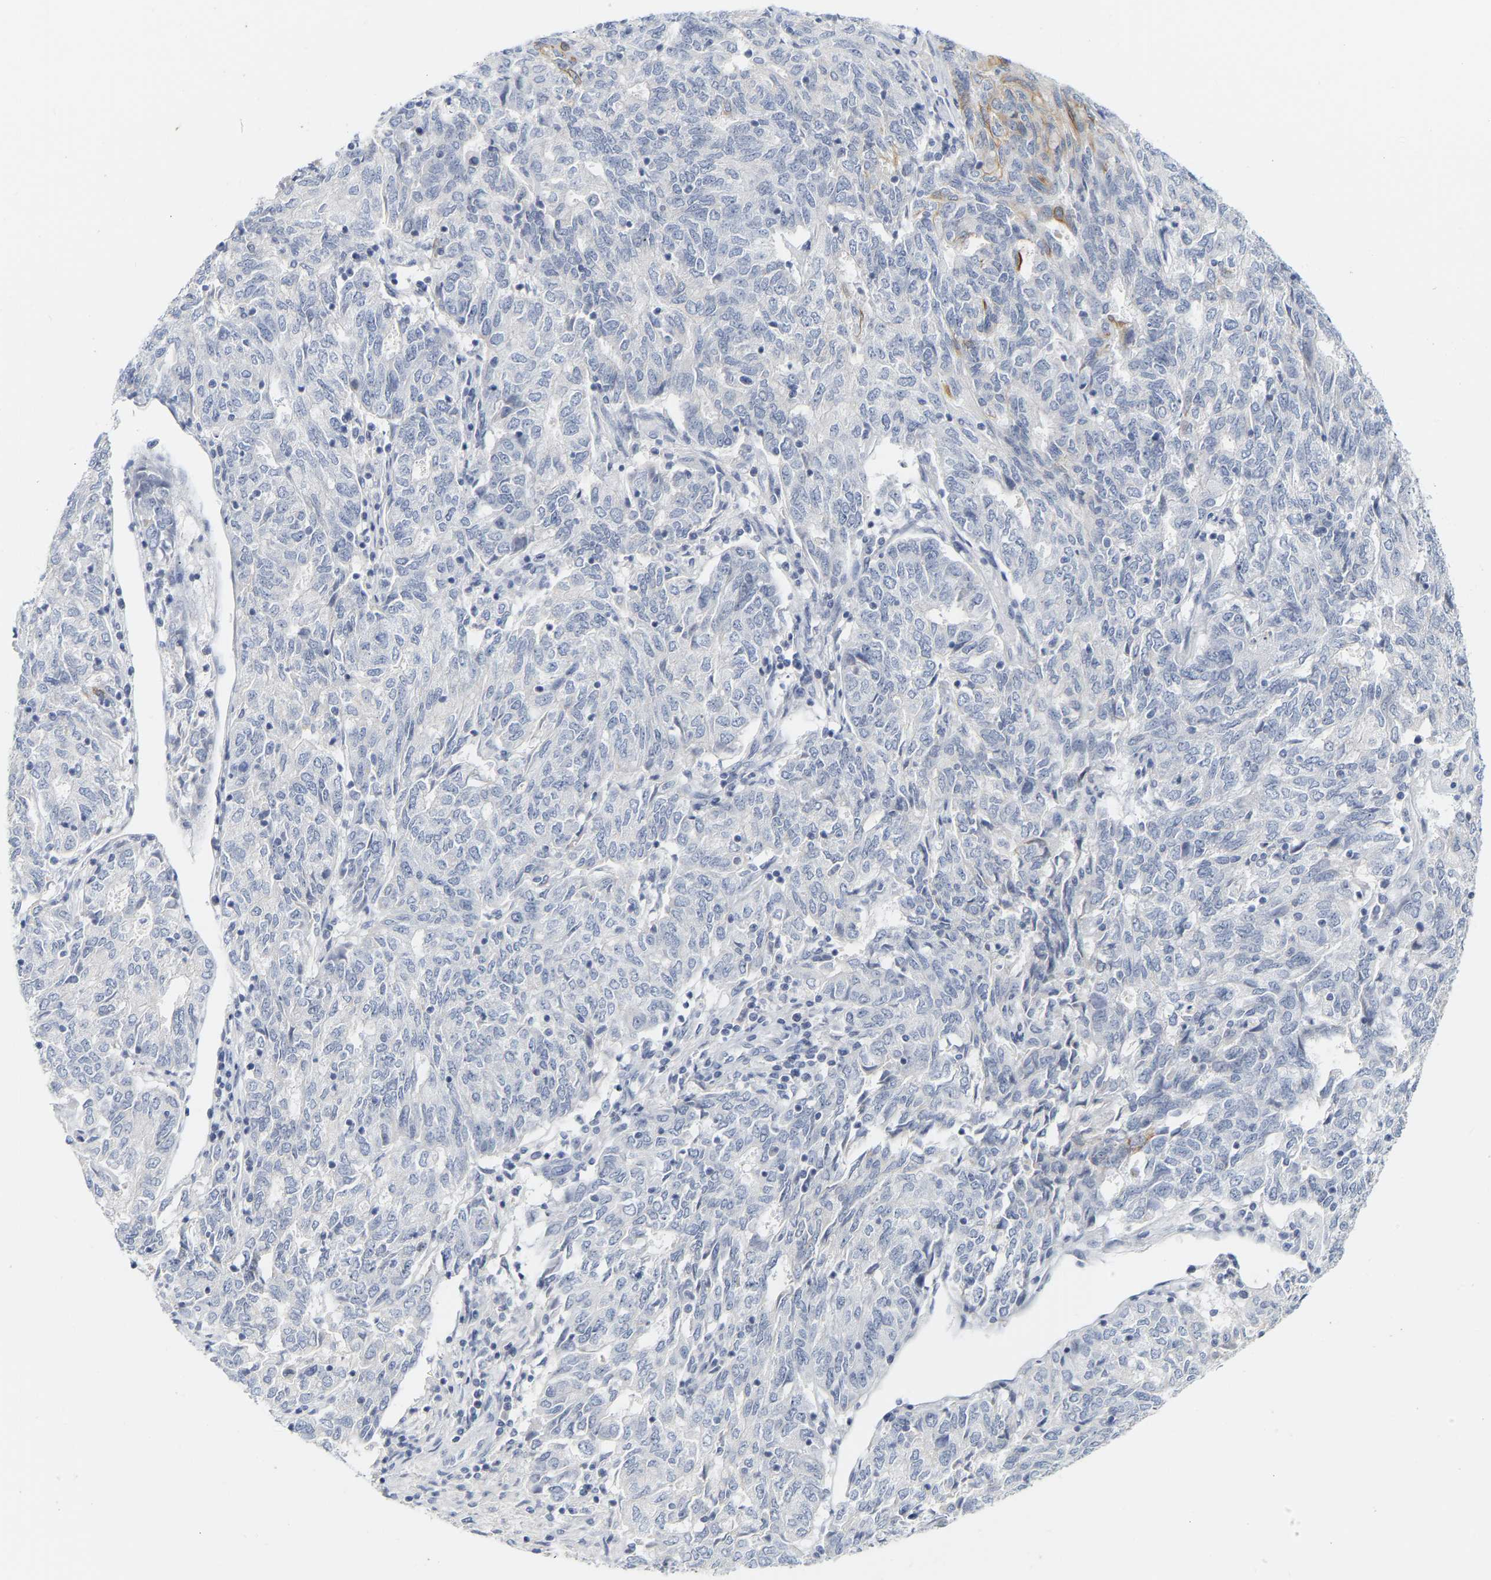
{"staining": {"intensity": "negative", "quantity": "none", "location": "none"}, "tissue": "endometrial cancer", "cell_type": "Tumor cells", "image_type": "cancer", "snomed": [{"axis": "morphology", "description": "Adenocarcinoma, NOS"}, {"axis": "topography", "description": "Endometrium"}], "caption": "Protein analysis of adenocarcinoma (endometrial) displays no significant positivity in tumor cells. (DAB (3,3'-diaminobenzidine) IHC with hematoxylin counter stain).", "gene": "KRT76", "patient": {"sex": "female", "age": 80}}